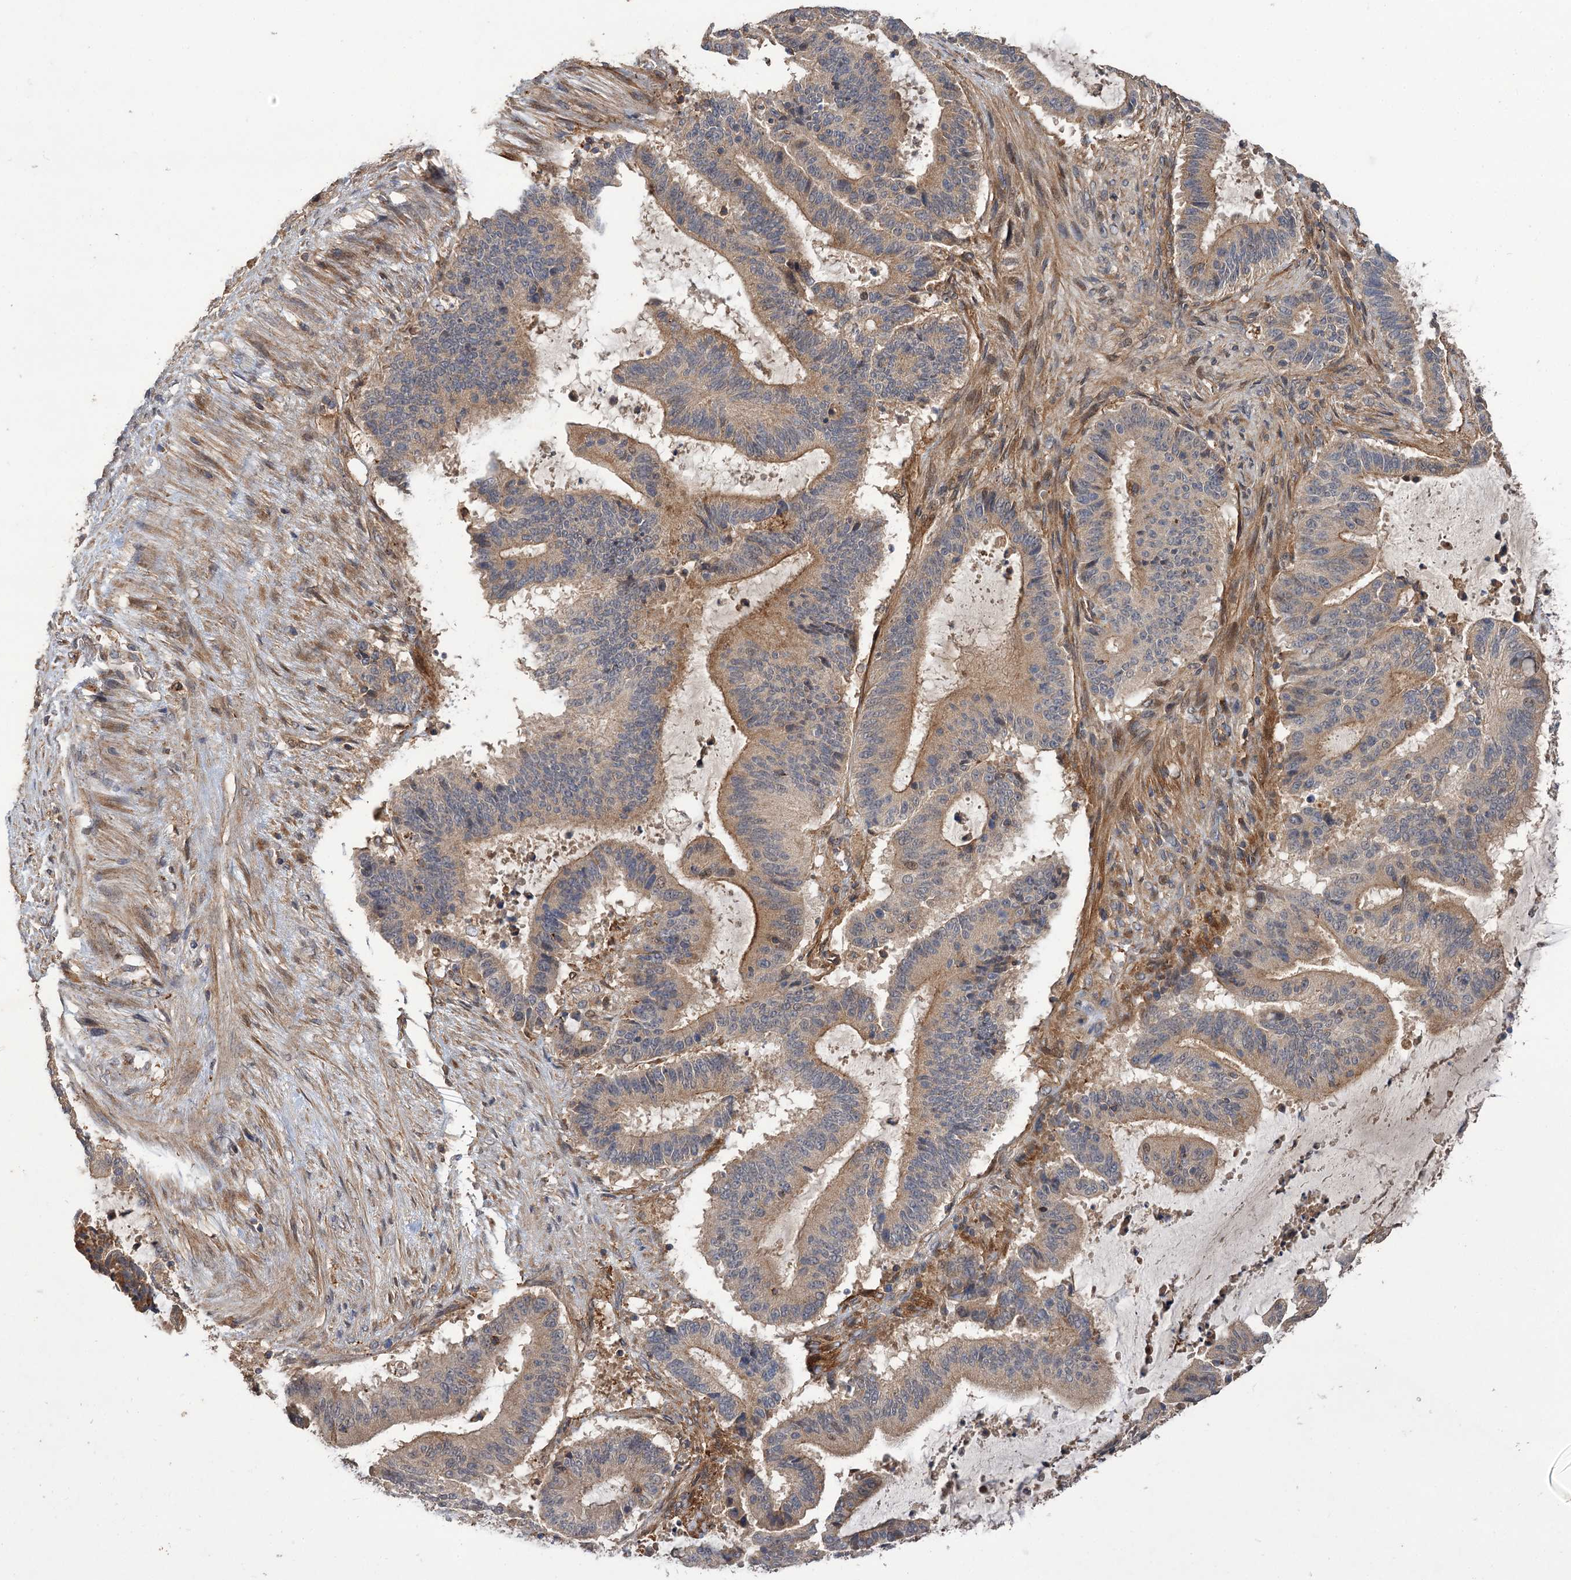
{"staining": {"intensity": "moderate", "quantity": "25%-75%", "location": "cytoplasmic/membranous"}, "tissue": "liver cancer", "cell_type": "Tumor cells", "image_type": "cancer", "snomed": [{"axis": "morphology", "description": "Normal tissue, NOS"}, {"axis": "morphology", "description": "Cholangiocarcinoma"}, {"axis": "topography", "description": "Liver"}, {"axis": "topography", "description": "Peripheral nerve tissue"}], "caption": "Cholangiocarcinoma (liver) stained for a protein displays moderate cytoplasmic/membranous positivity in tumor cells.", "gene": "FBXW8", "patient": {"sex": "female", "age": 73}}